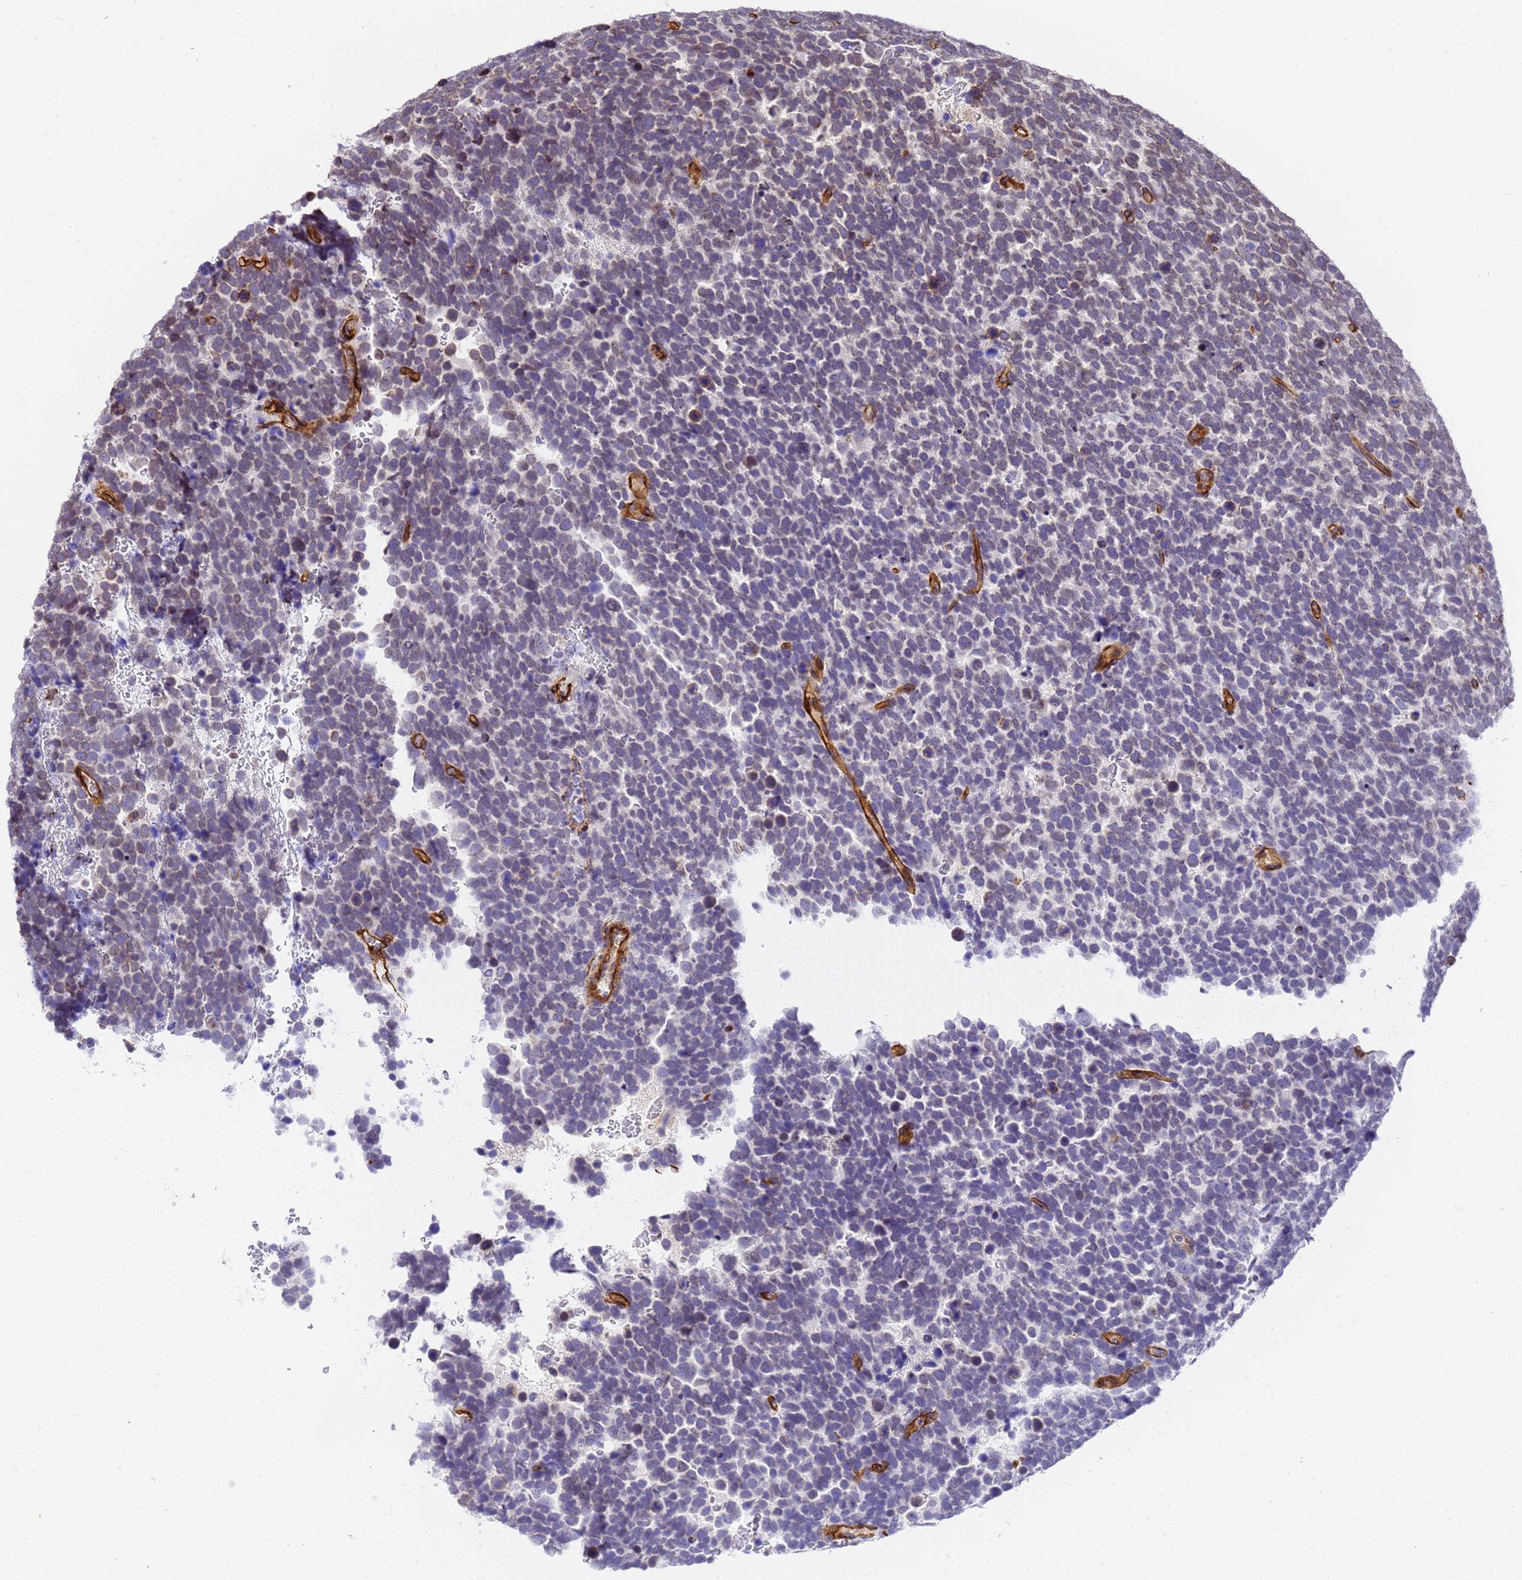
{"staining": {"intensity": "negative", "quantity": "none", "location": "none"}, "tissue": "urothelial cancer", "cell_type": "Tumor cells", "image_type": "cancer", "snomed": [{"axis": "morphology", "description": "Urothelial carcinoma, High grade"}, {"axis": "topography", "description": "Urinary bladder"}], "caption": "DAB immunohistochemical staining of human urothelial cancer shows no significant positivity in tumor cells. The staining is performed using DAB brown chromogen with nuclei counter-stained in using hematoxylin.", "gene": "IGFBP7", "patient": {"sex": "female", "age": 82}}